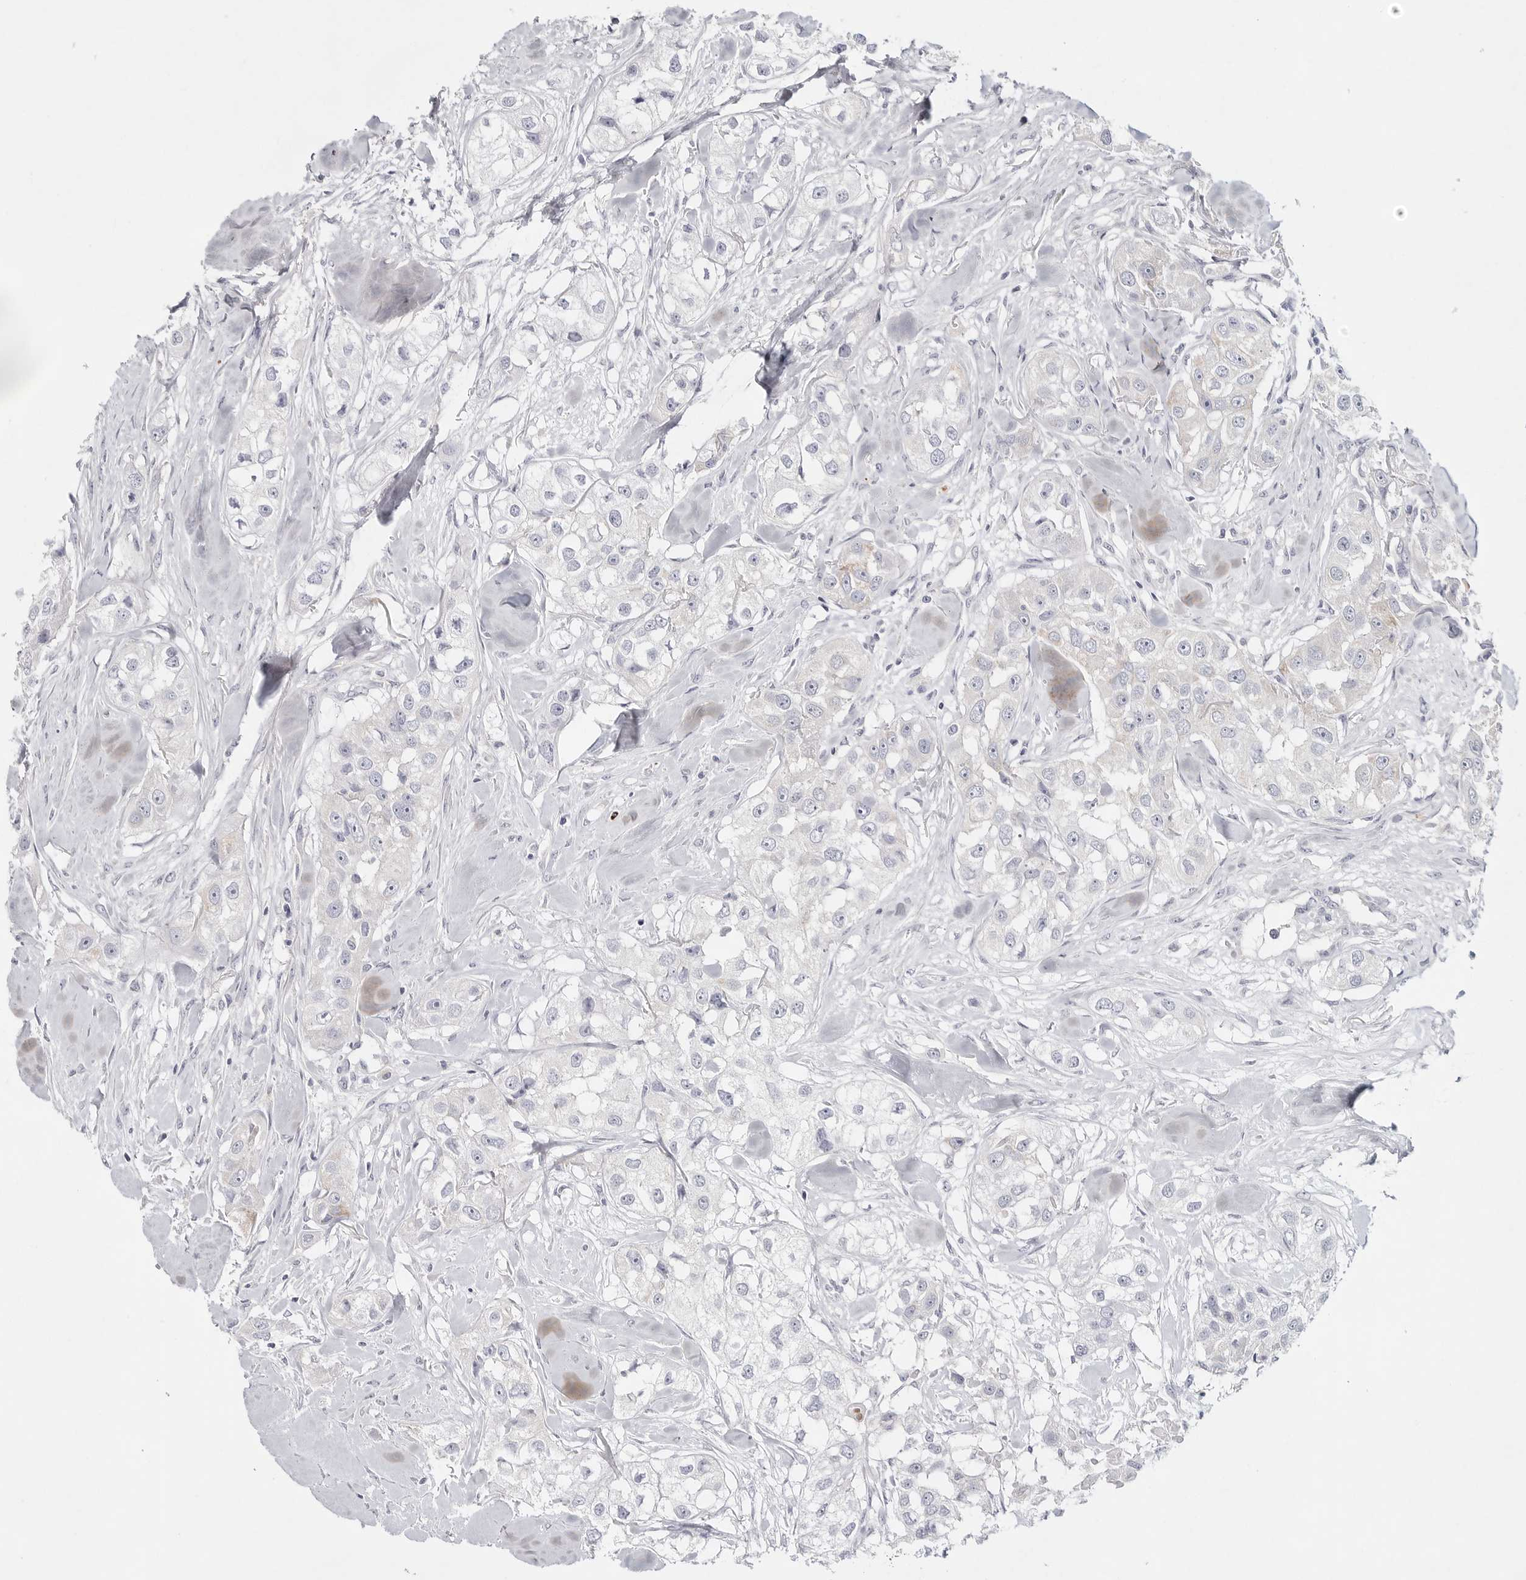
{"staining": {"intensity": "negative", "quantity": "none", "location": "none"}, "tissue": "head and neck cancer", "cell_type": "Tumor cells", "image_type": "cancer", "snomed": [{"axis": "morphology", "description": "Normal tissue, NOS"}, {"axis": "morphology", "description": "Squamous cell carcinoma, NOS"}, {"axis": "topography", "description": "Skeletal muscle"}, {"axis": "topography", "description": "Head-Neck"}], "caption": "Tumor cells show no significant protein positivity in head and neck squamous cell carcinoma.", "gene": "ELP3", "patient": {"sex": "male", "age": 51}}